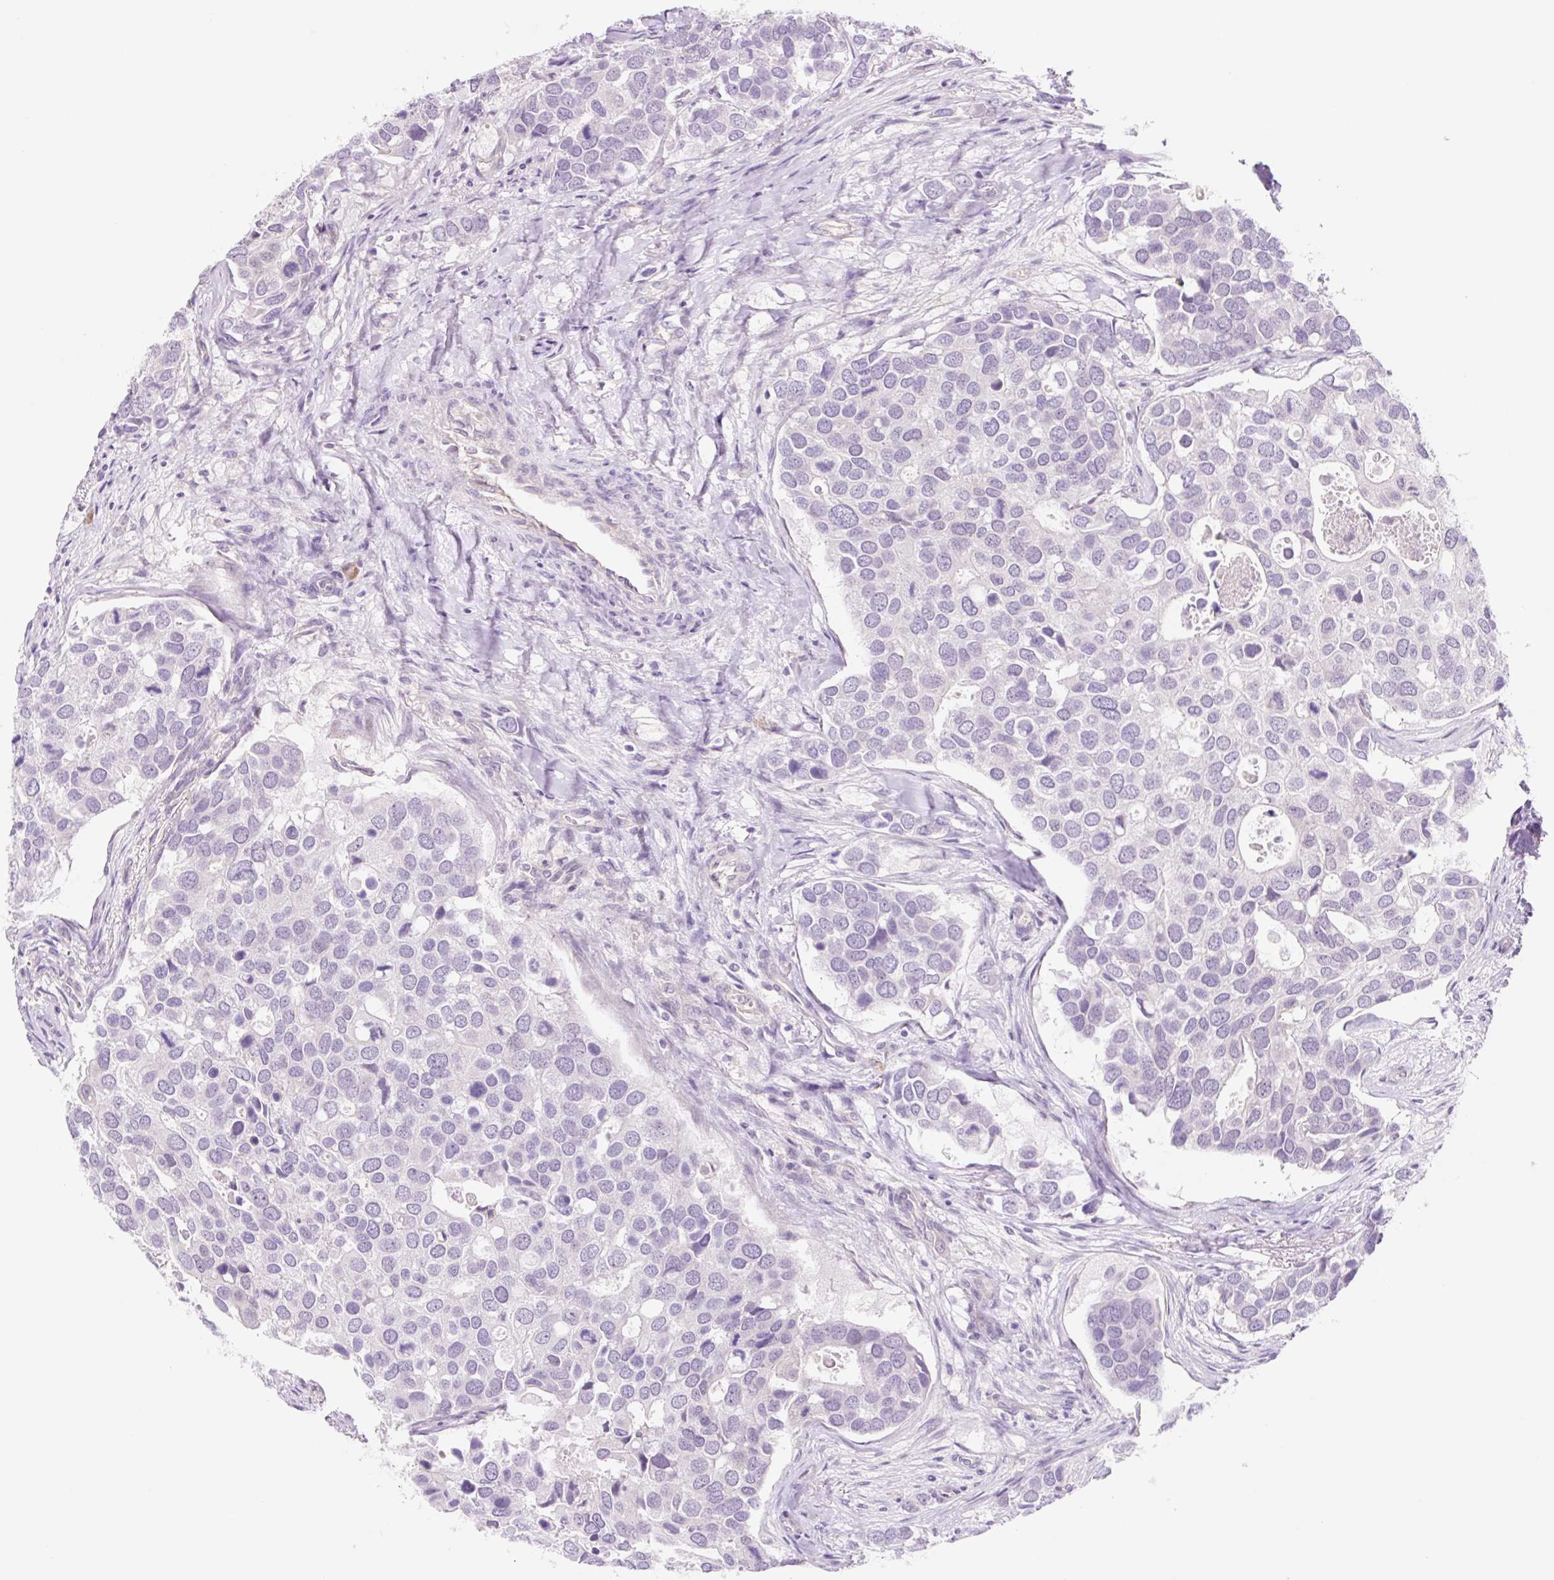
{"staining": {"intensity": "negative", "quantity": "none", "location": "none"}, "tissue": "breast cancer", "cell_type": "Tumor cells", "image_type": "cancer", "snomed": [{"axis": "morphology", "description": "Duct carcinoma"}, {"axis": "topography", "description": "Breast"}], "caption": "The micrograph reveals no significant staining in tumor cells of breast cancer (infiltrating ductal carcinoma). (DAB IHC visualized using brightfield microscopy, high magnification).", "gene": "CELF6", "patient": {"sex": "female", "age": 83}}